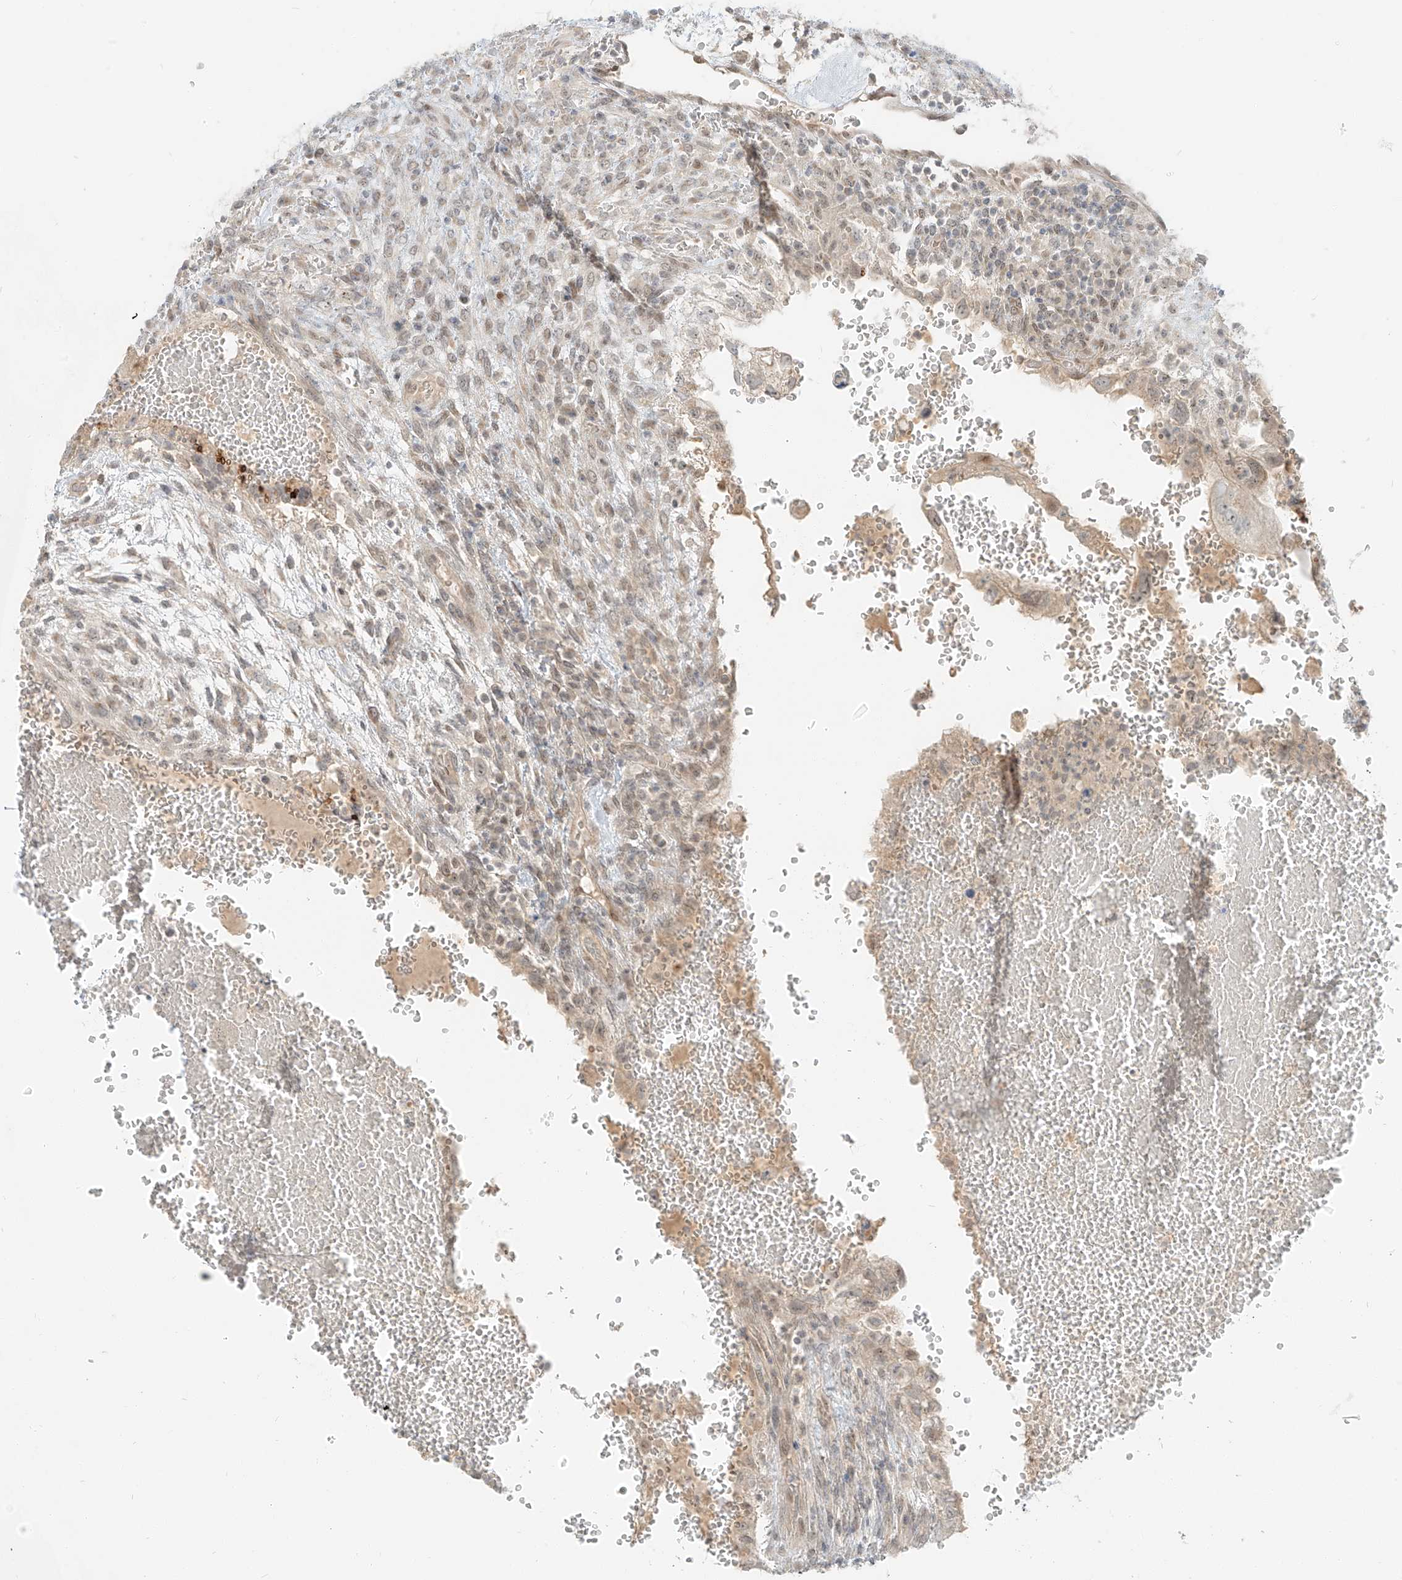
{"staining": {"intensity": "weak", "quantity": "<25%", "location": "cytoplasmic/membranous"}, "tissue": "testis cancer", "cell_type": "Tumor cells", "image_type": "cancer", "snomed": [{"axis": "morphology", "description": "Carcinoma, Embryonal, NOS"}, {"axis": "topography", "description": "Testis"}], "caption": "Image shows no protein expression in tumor cells of testis embryonal carcinoma tissue.", "gene": "ZNF774", "patient": {"sex": "male", "age": 36}}